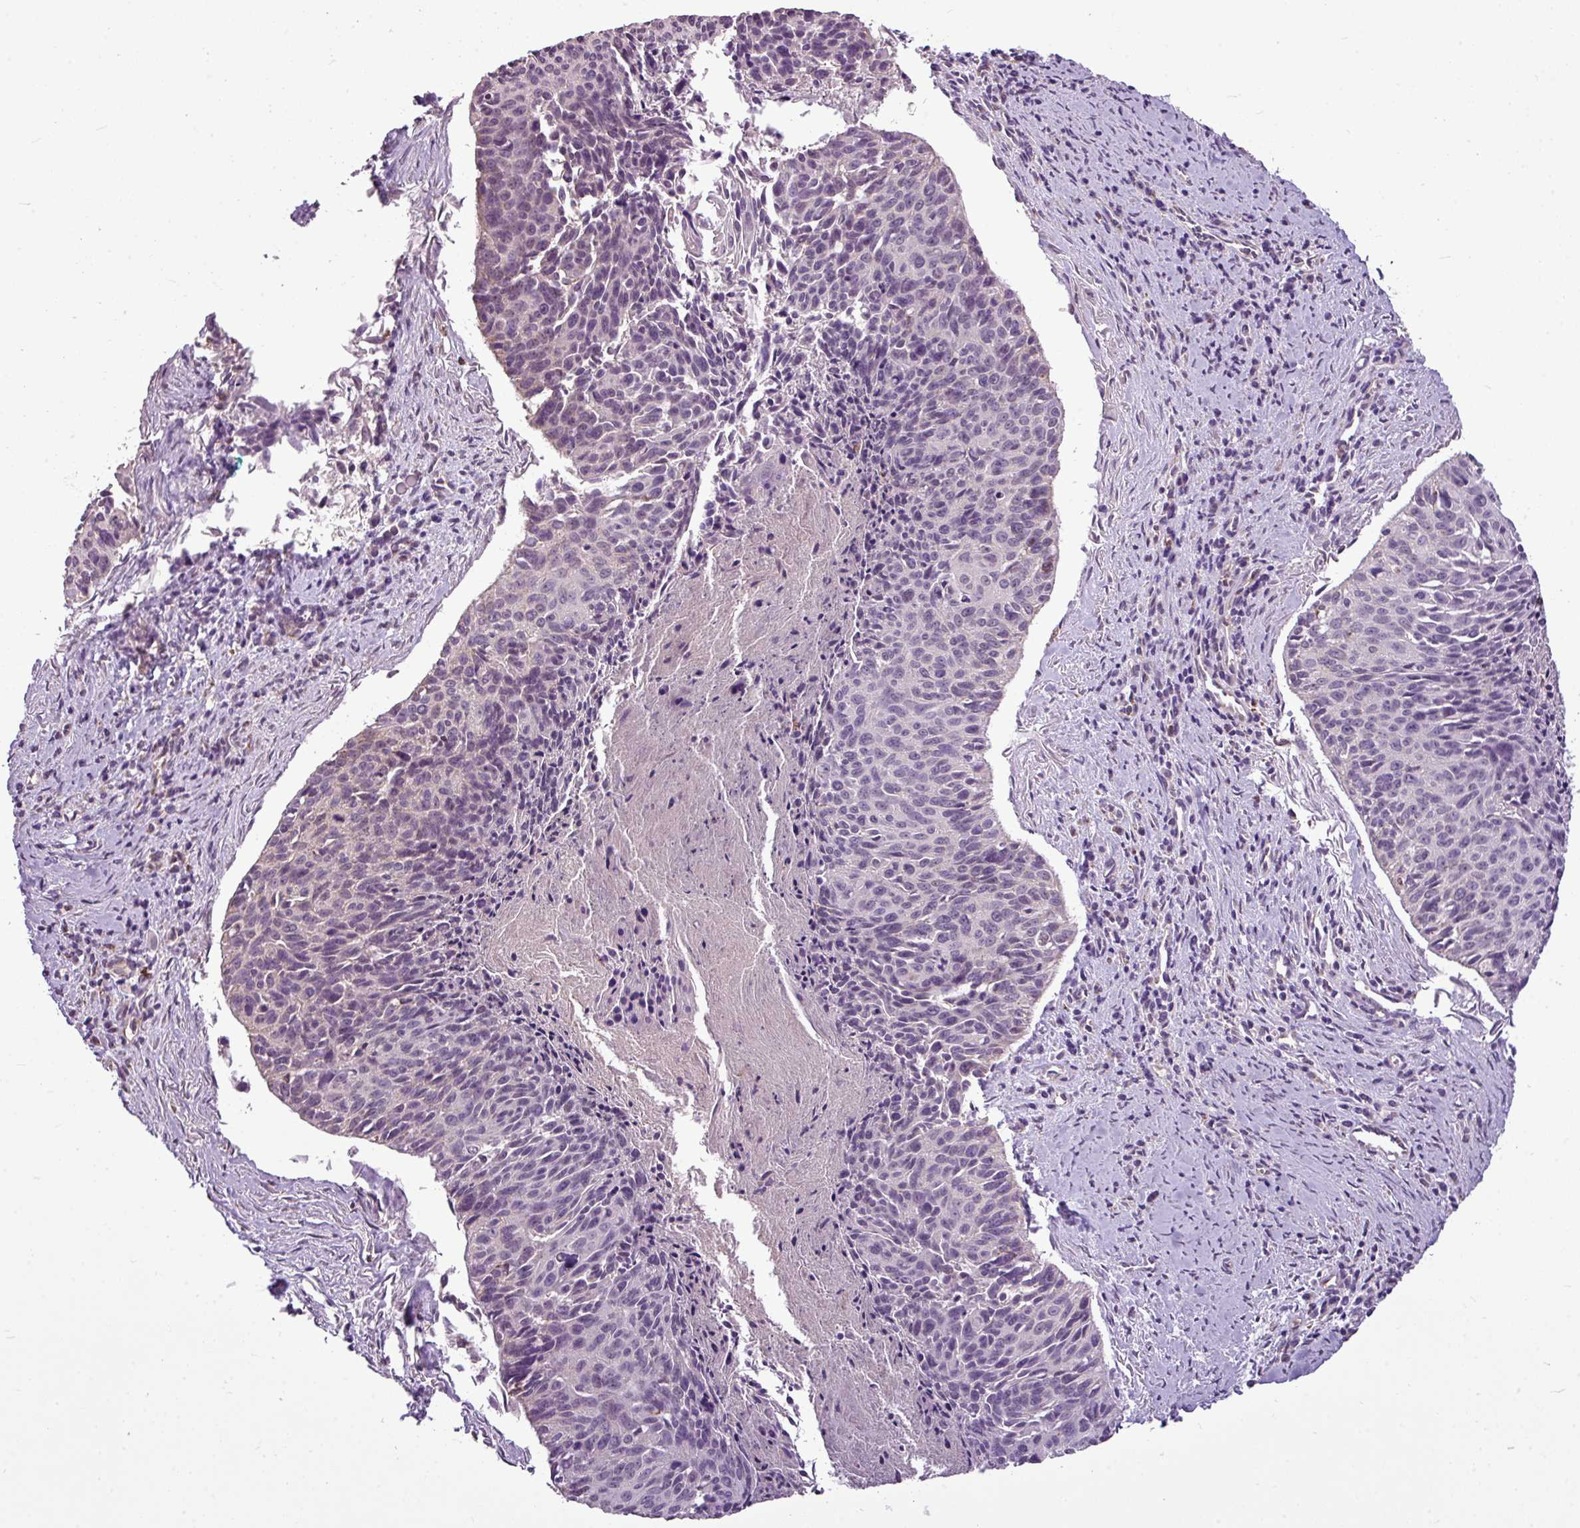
{"staining": {"intensity": "negative", "quantity": "none", "location": "none"}, "tissue": "cervical cancer", "cell_type": "Tumor cells", "image_type": "cancer", "snomed": [{"axis": "morphology", "description": "Squamous cell carcinoma, NOS"}, {"axis": "topography", "description": "Cervix"}], "caption": "Histopathology image shows no protein positivity in tumor cells of cervical cancer tissue. (IHC, brightfield microscopy, high magnification).", "gene": "ALDH2", "patient": {"sex": "female", "age": 55}}